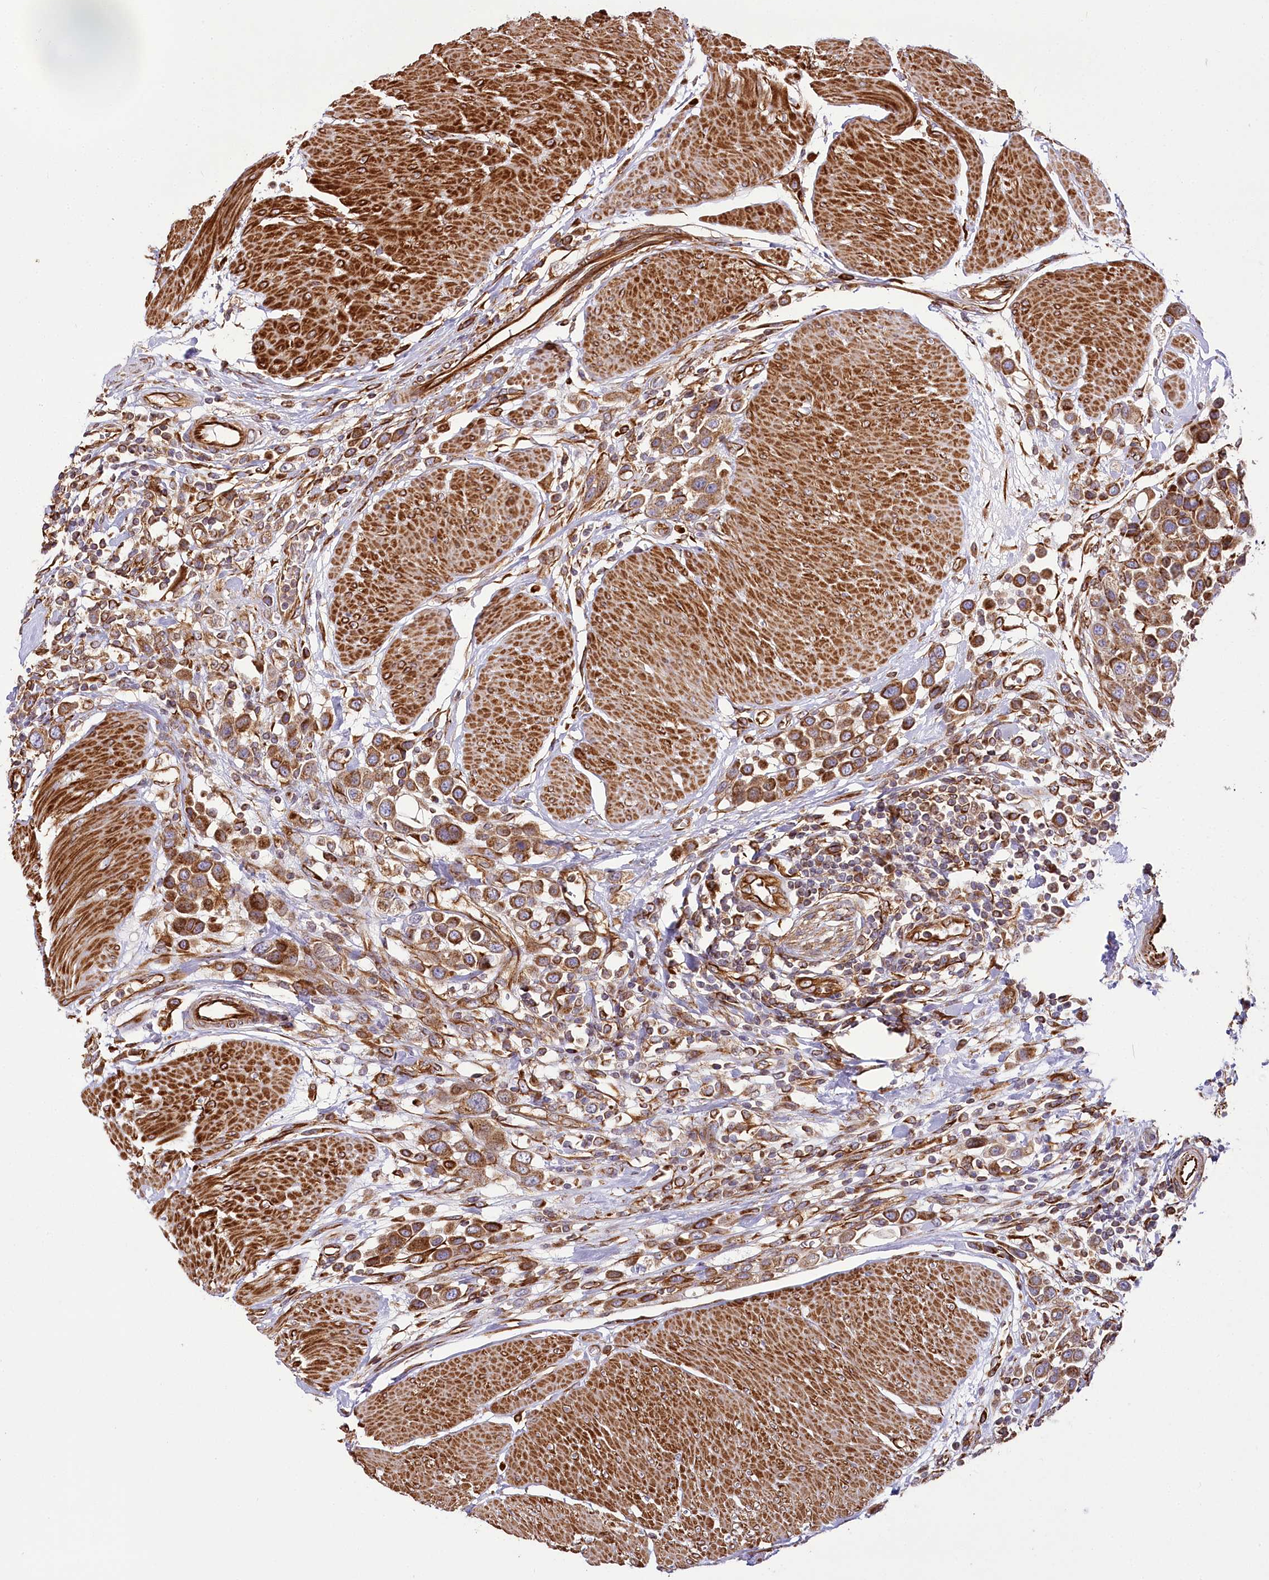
{"staining": {"intensity": "strong", "quantity": ">75%", "location": "cytoplasmic/membranous"}, "tissue": "urothelial cancer", "cell_type": "Tumor cells", "image_type": "cancer", "snomed": [{"axis": "morphology", "description": "Urothelial carcinoma, High grade"}, {"axis": "topography", "description": "Urinary bladder"}], "caption": "Urothelial cancer was stained to show a protein in brown. There is high levels of strong cytoplasmic/membranous expression in about >75% of tumor cells. Using DAB (3,3'-diaminobenzidine) (brown) and hematoxylin (blue) stains, captured at high magnification using brightfield microscopy.", "gene": "THUMPD3", "patient": {"sex": "male", "age": 50}}